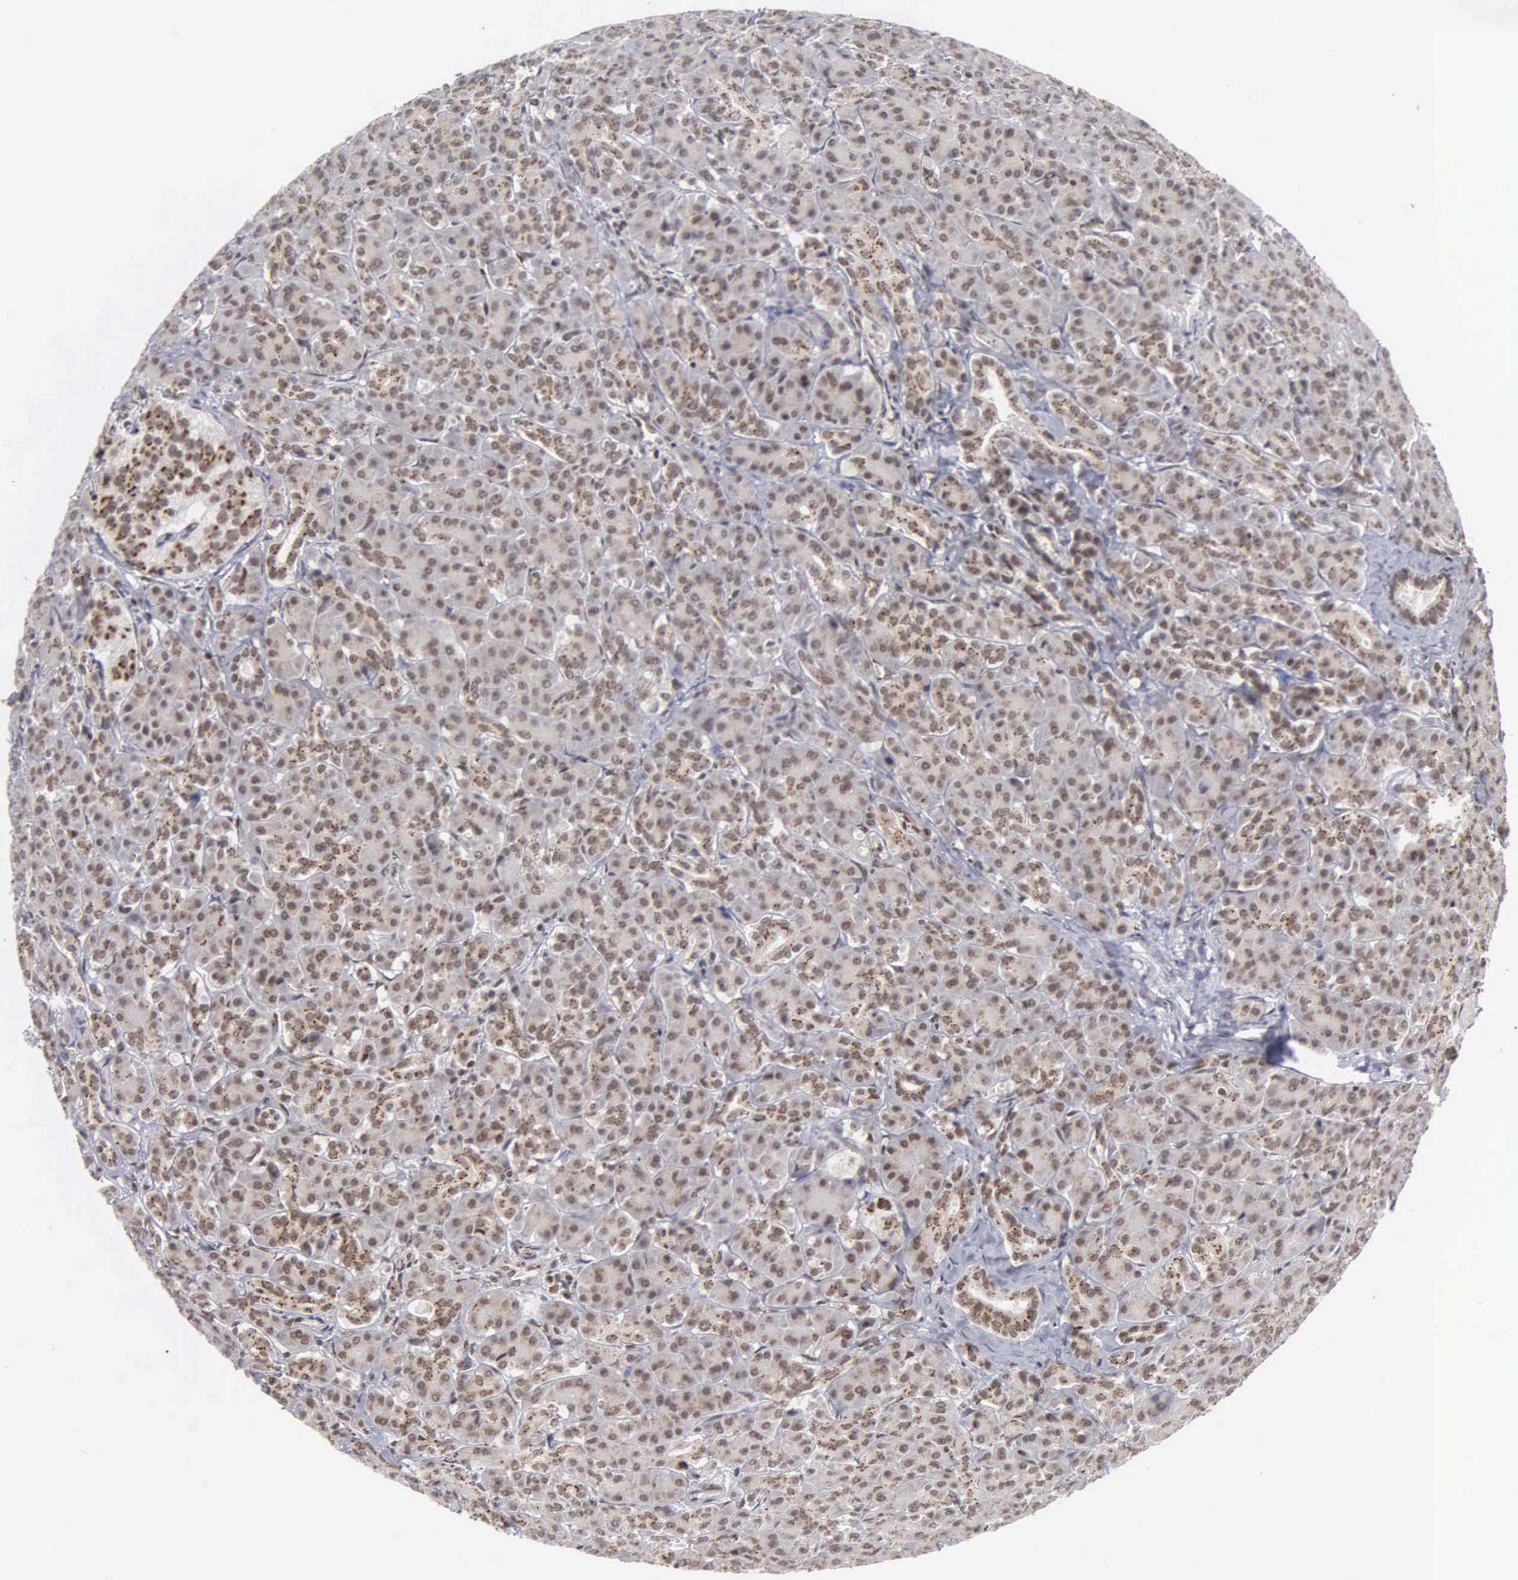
{"staining": {"intensity": "moderate", "quantity": ">75%", "location": "cytoplasmic/membranous,nuclear"}, "tissue": "pancreas", "cell_type": "Exocrine glandular cells", "image_type": "normal", "snomed": [{"axis": "morphology", "description": "Normal tissue, NOS"}, {"axis": "topography", "description": "Lymph node"}, {"axis": "topography", "description": "Pancreas"}], "caption": "High-power microscopy captured an IHC photomicrograph of unremarkable pancreas, revealing moderate cytoplasmic/membranous,nuclear positivity in about >75% of exocrine glandular cells.", "gene": "GTF2A1", "patient": {"sex": "male", "age": 59}}